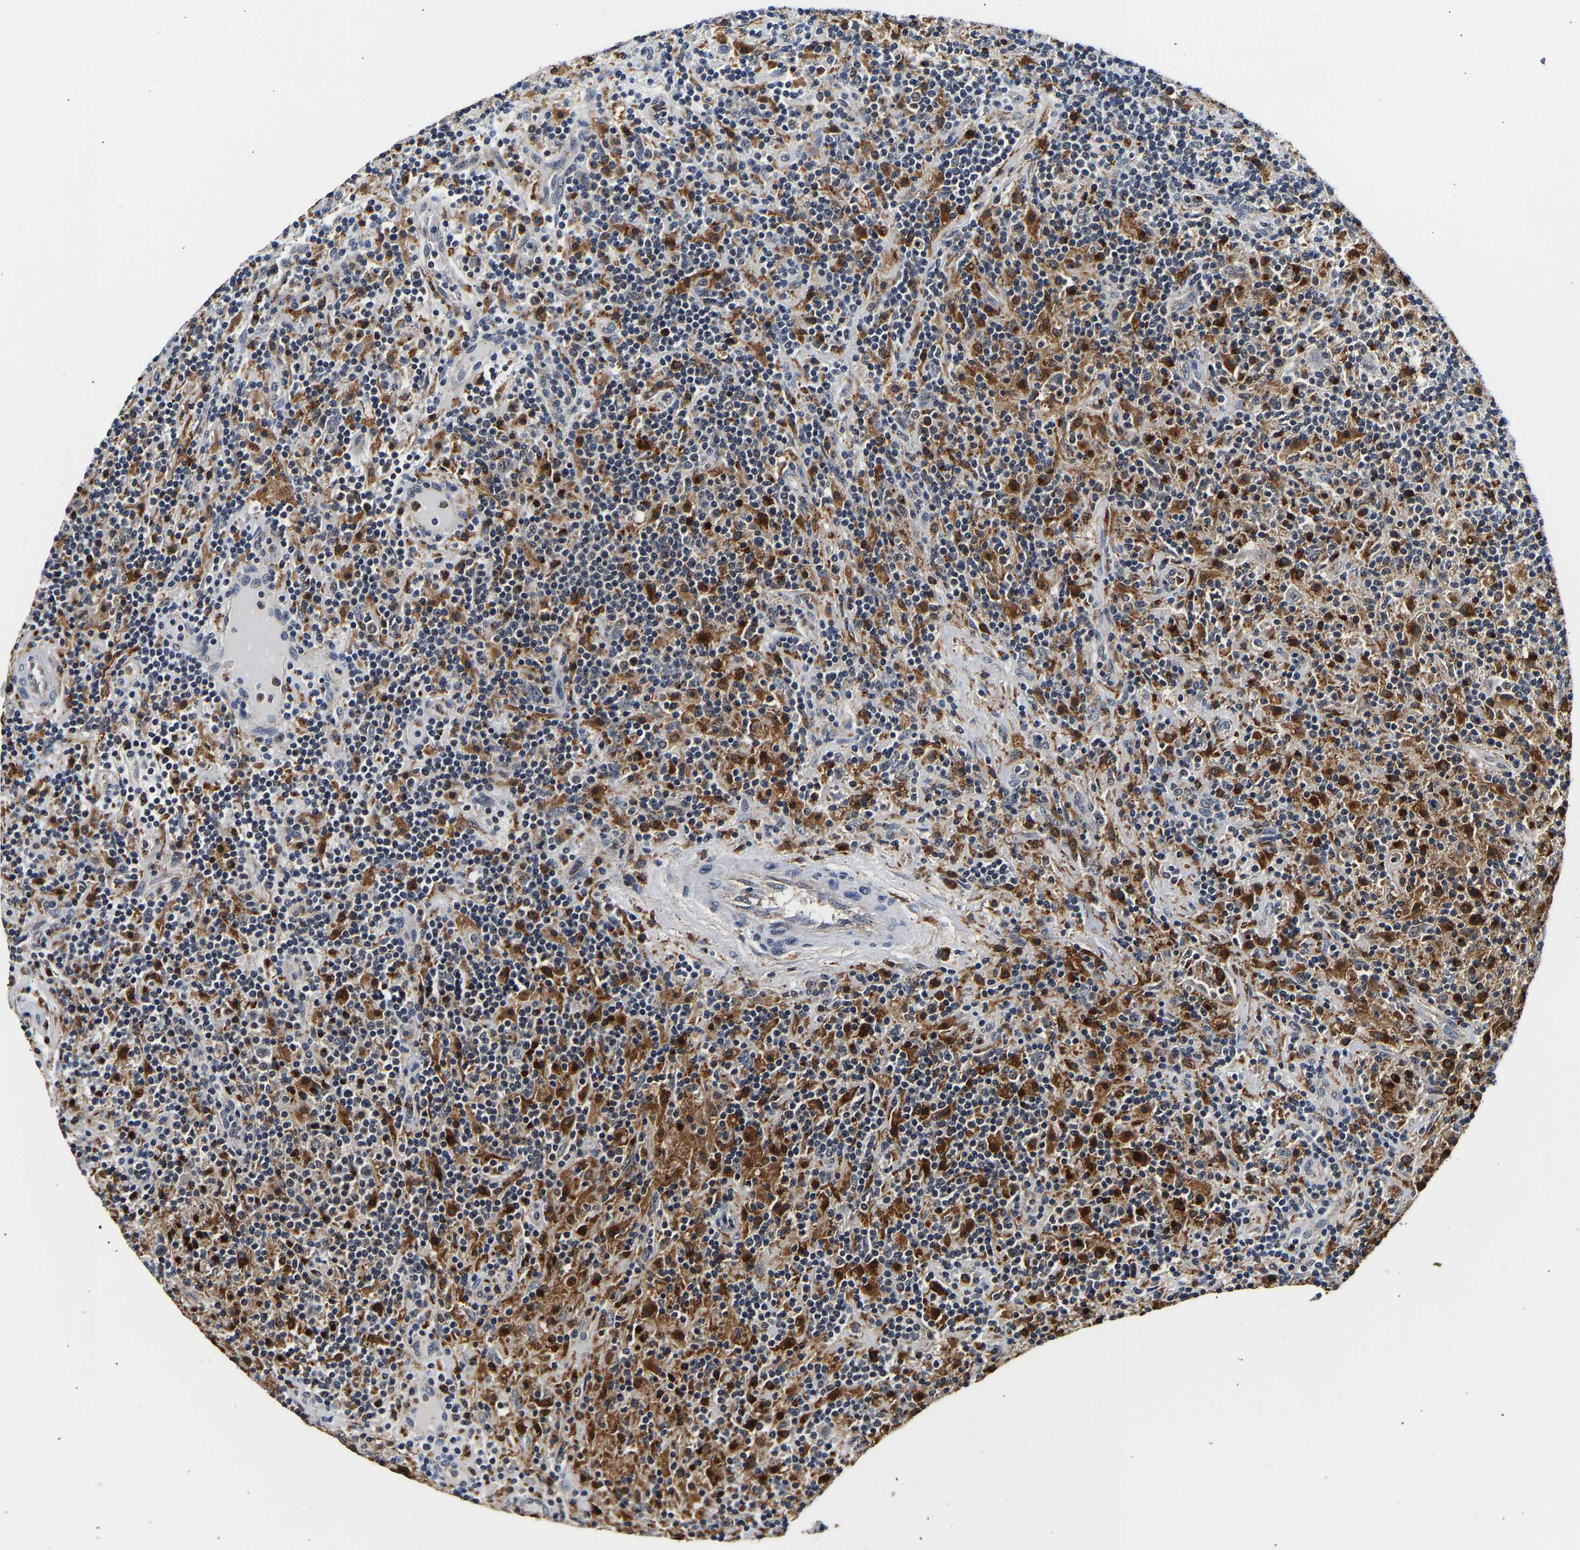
{"staining": {"intensity": "weak", "quantity": "<25%", "location": "cytoplasmic/membranous"}, "tissue": "lymphoma", "cell_type": "Tumor cells", "image_type": "cancer", "snomed": [{"axis": "morphology", "description": "Hodgkin's disease, NOS"}, {"axis": "topography", "description": "Lymph node"}], "caption": "Micrograph shows no significant protein expression in tumor cells of Hodgkin's disease.", "gene": "SMU1", "patient": {"sex": "male", "age": 70}}